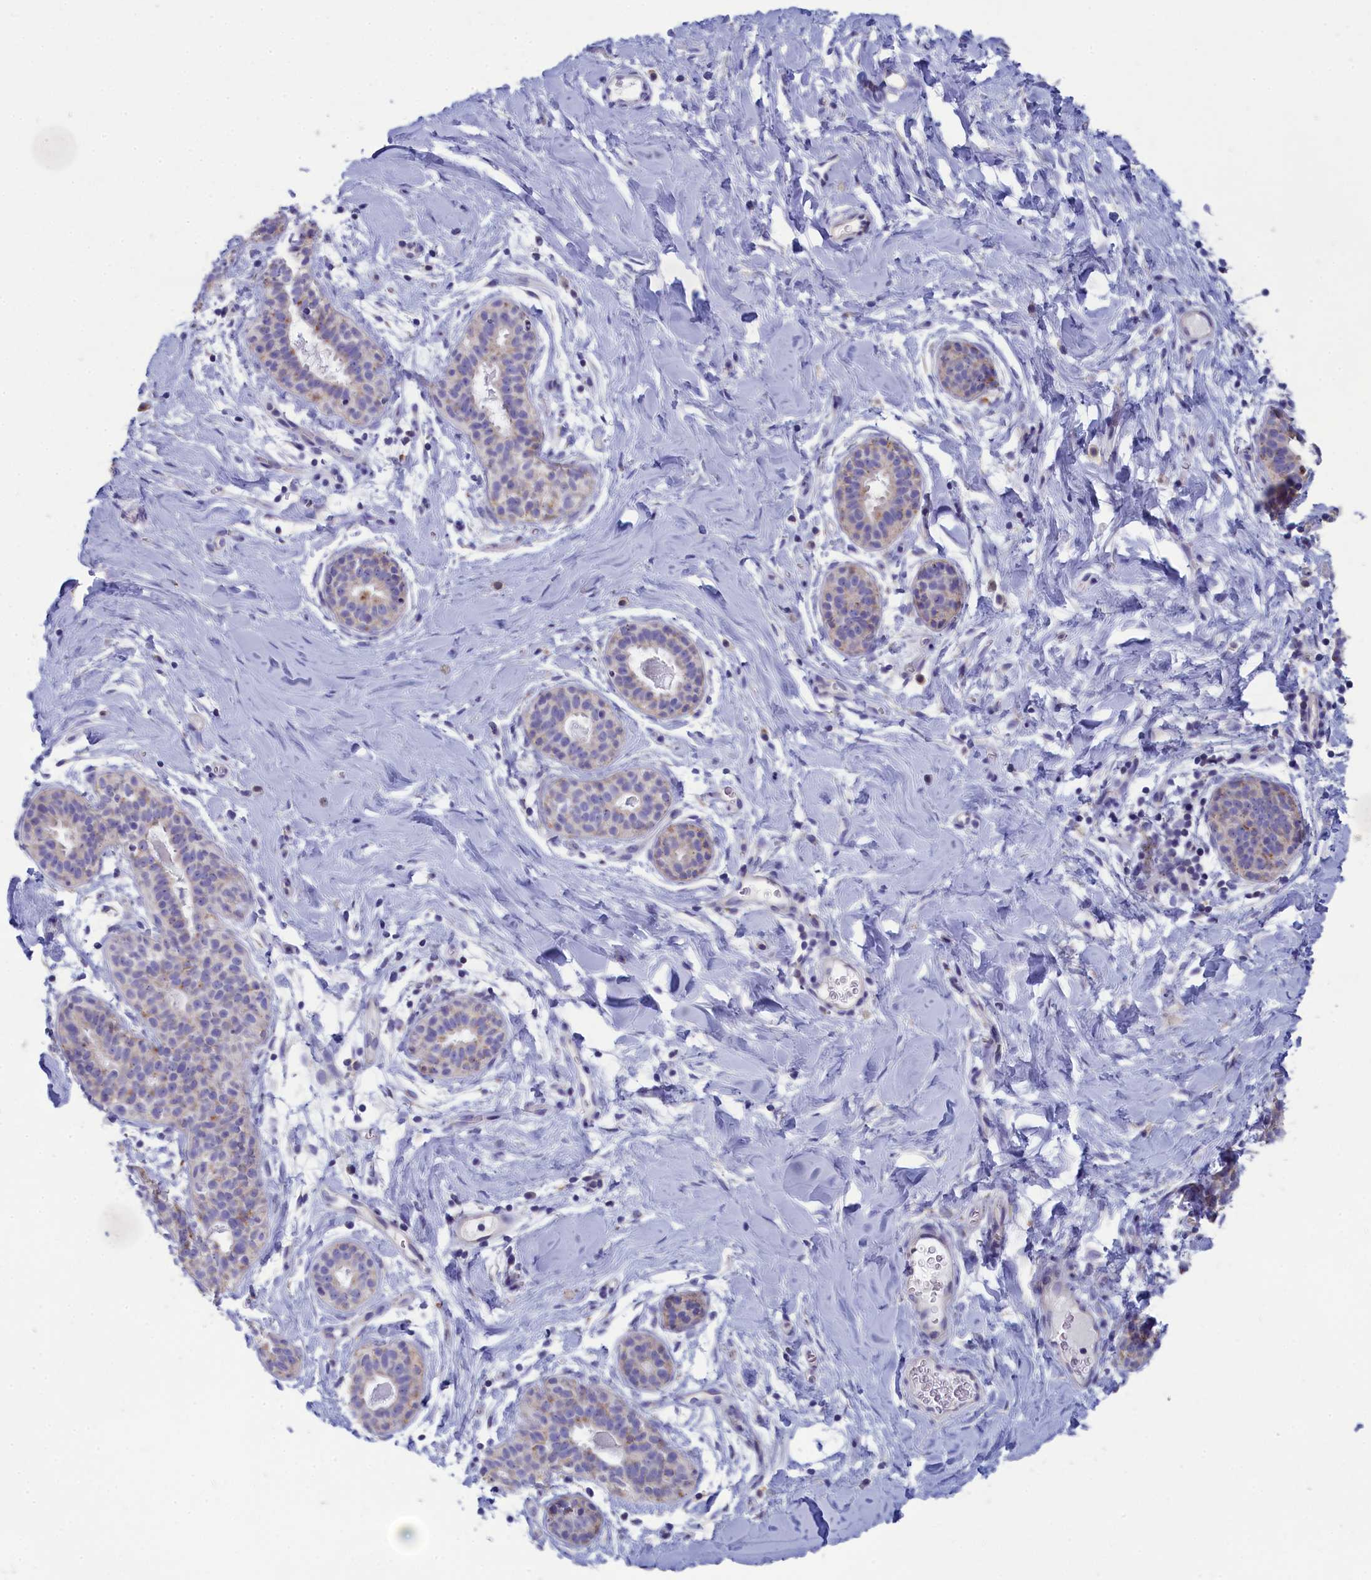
{"staining": {"intensity": "negative", "quantity": "none", "location": "none"}, "tissue": "adipose tissue", "cell_type": "Adipocytes", "image_type": "normal", "snomed": [{"axis": "morphology", "description": "Normal tissue, NOS"}, {"axis": "topography", "description": "Breast"}], "caption": "Micrograph shows no protein expression in adipocytes of benign adipose tissue. Nuclei are stained in blue.", "gene": "WDR6", "patient": {"sex": "female", "age": 26}}